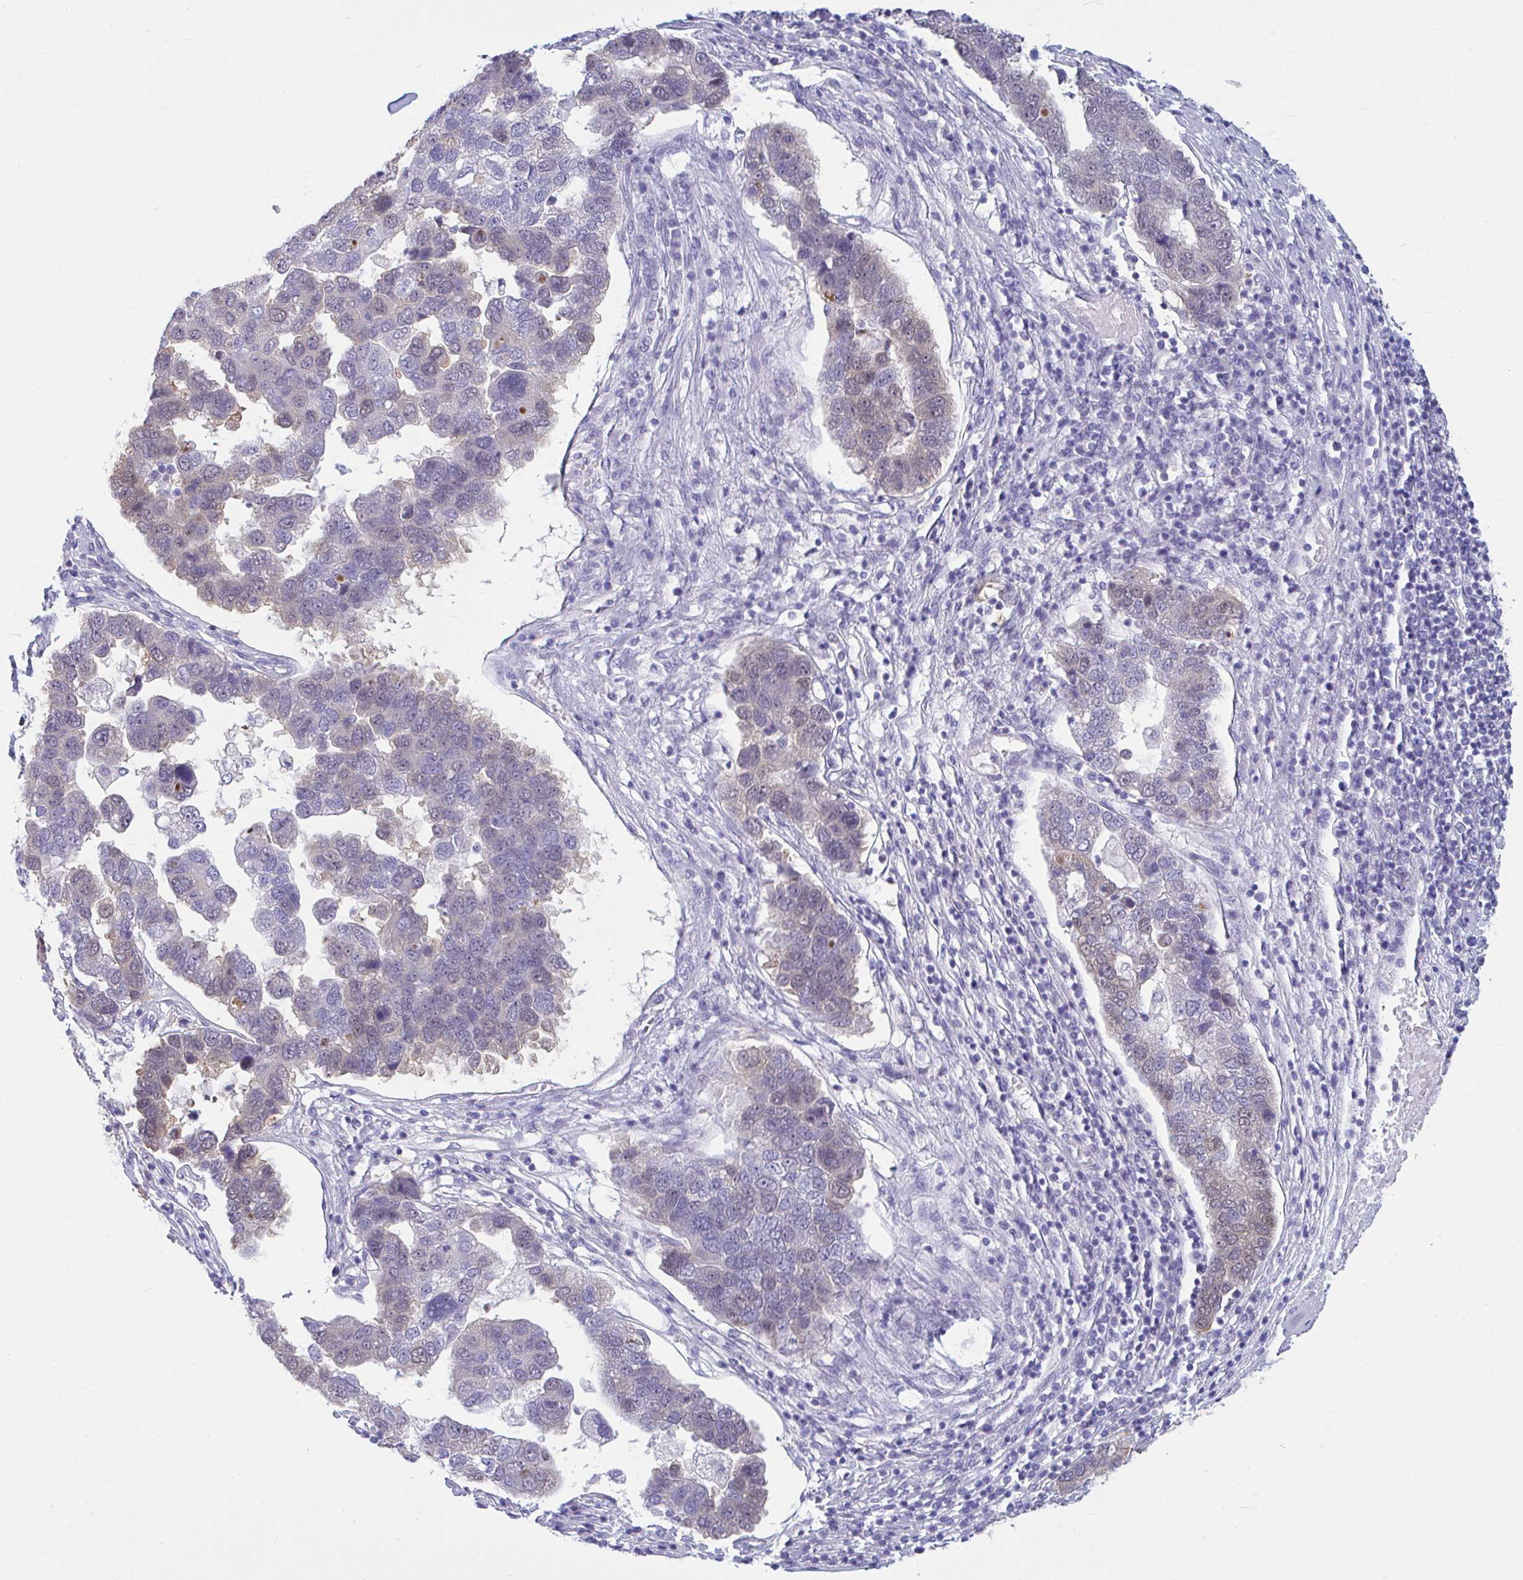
{"staining": {"intensity": "weak", "quantity": "<25%", "location": "cytoplasmic/membranous"}, "tissue": "pancreatic cancer", "cell_type": "Tumor cells", "image_type": "cancer", "snomed": [{"axis": "morphology", "description": "Adenocarcinoma, NOS"}, {"axis": "topography", "description": "Pancreas"}], "caption": "This is a micrograph of immunohistochemistry (IHC) staining of pancreatic cancer, which shows no expression in tumor cells.", "gene": "CSE1L", "patient": {"sex": "female", "age": 61}}